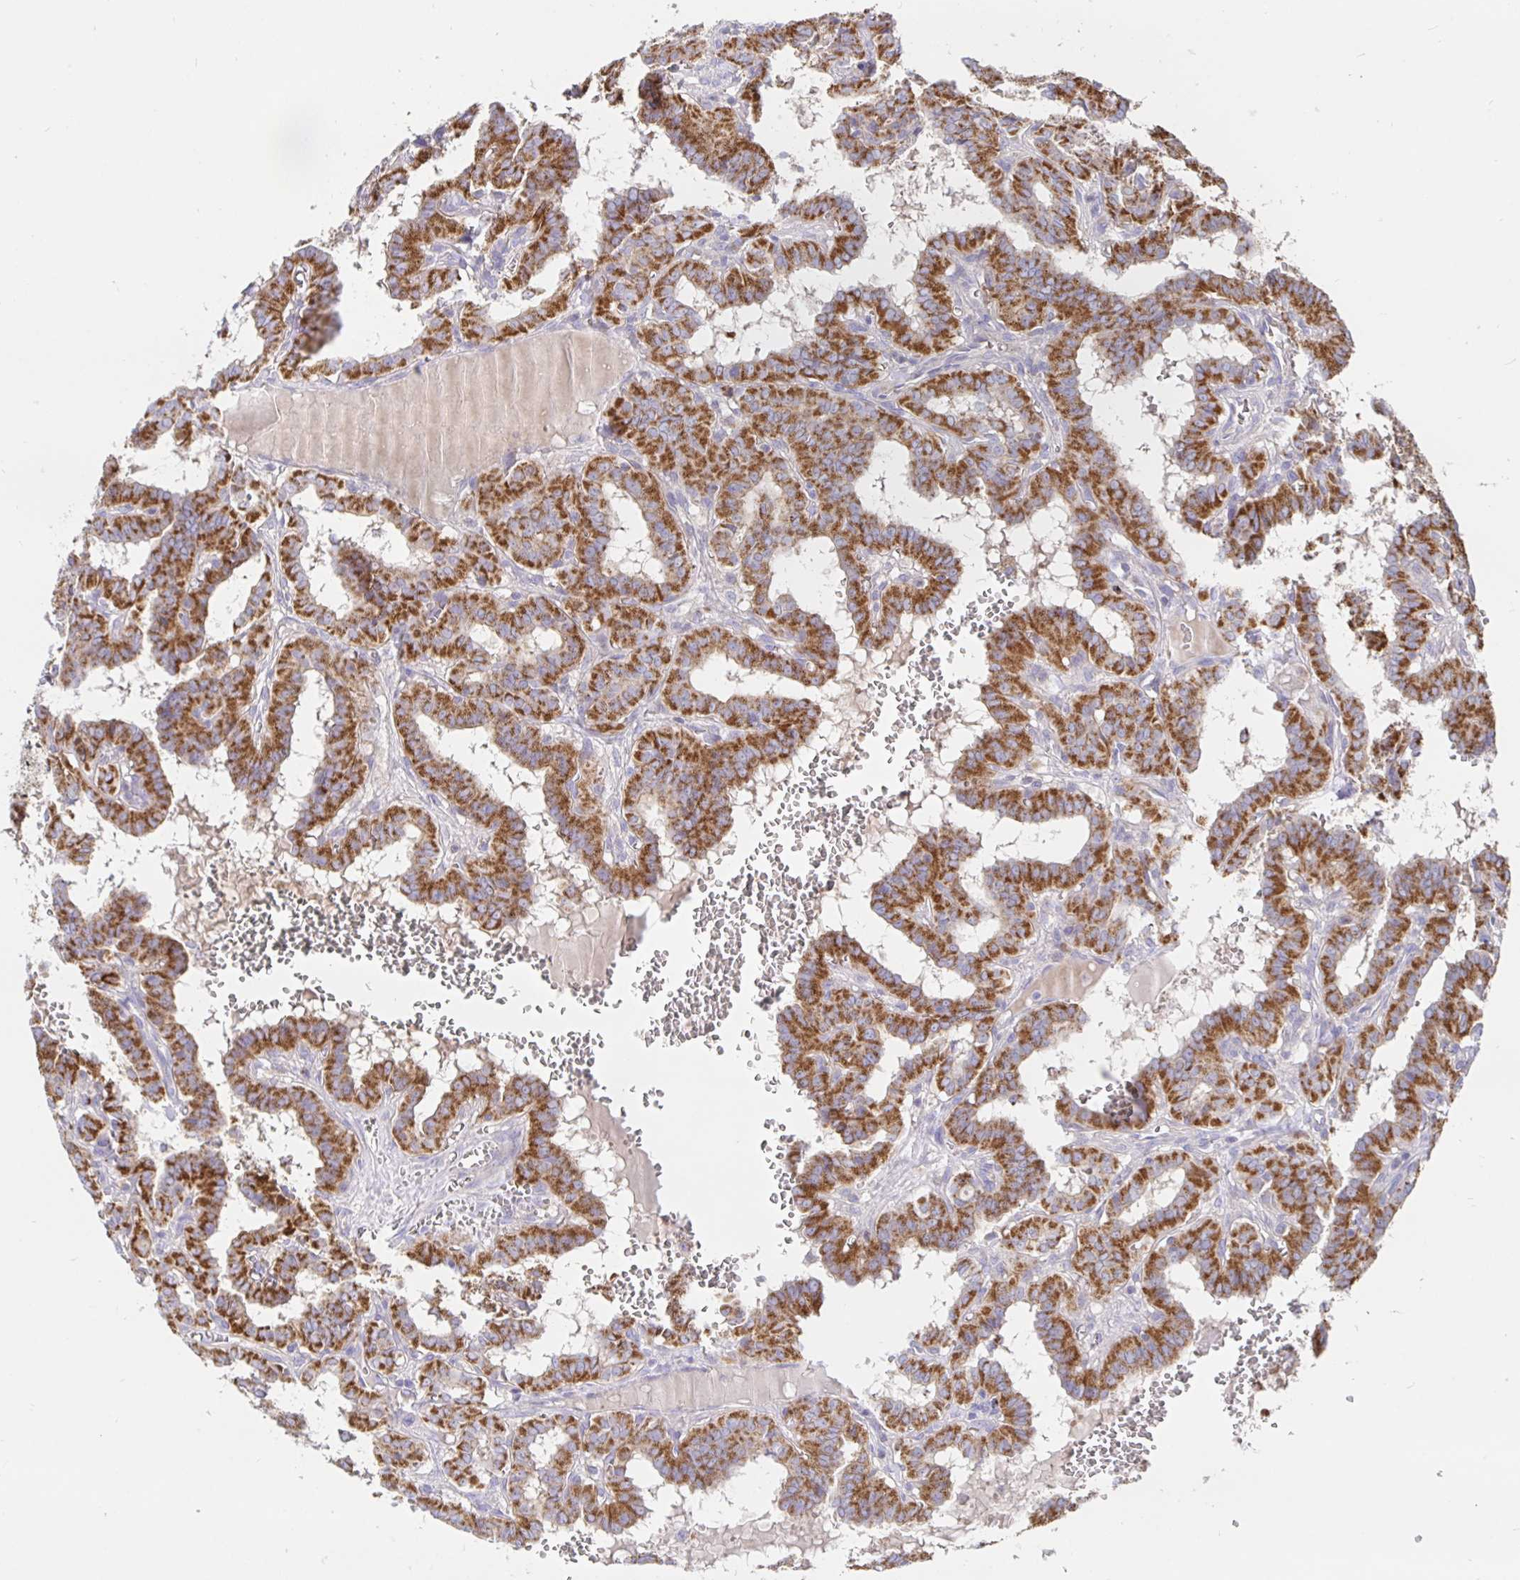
{"staining": {"intensity": "strong", "quantity": ">75%", "location": "cytoplasmic/membranous"}, "tissue": "thyroid cancer", "cell_type": "Tumor cells", "image_type": "cancer", "snomed": [{"axis": "morphology", "description": "Papillary adenocarcinoma, NOS"}, {"axis": "topography", "description": "Thyroid gland"}], "caption": "Human thyroid papillary adenocarcinoma stained for a protein (brown) shows strong cytoplasmic/membranous positive expression in about >75% of tumor cells.", "gene": "PRDX3", "patient": {"sex": "female", "age": 21}}